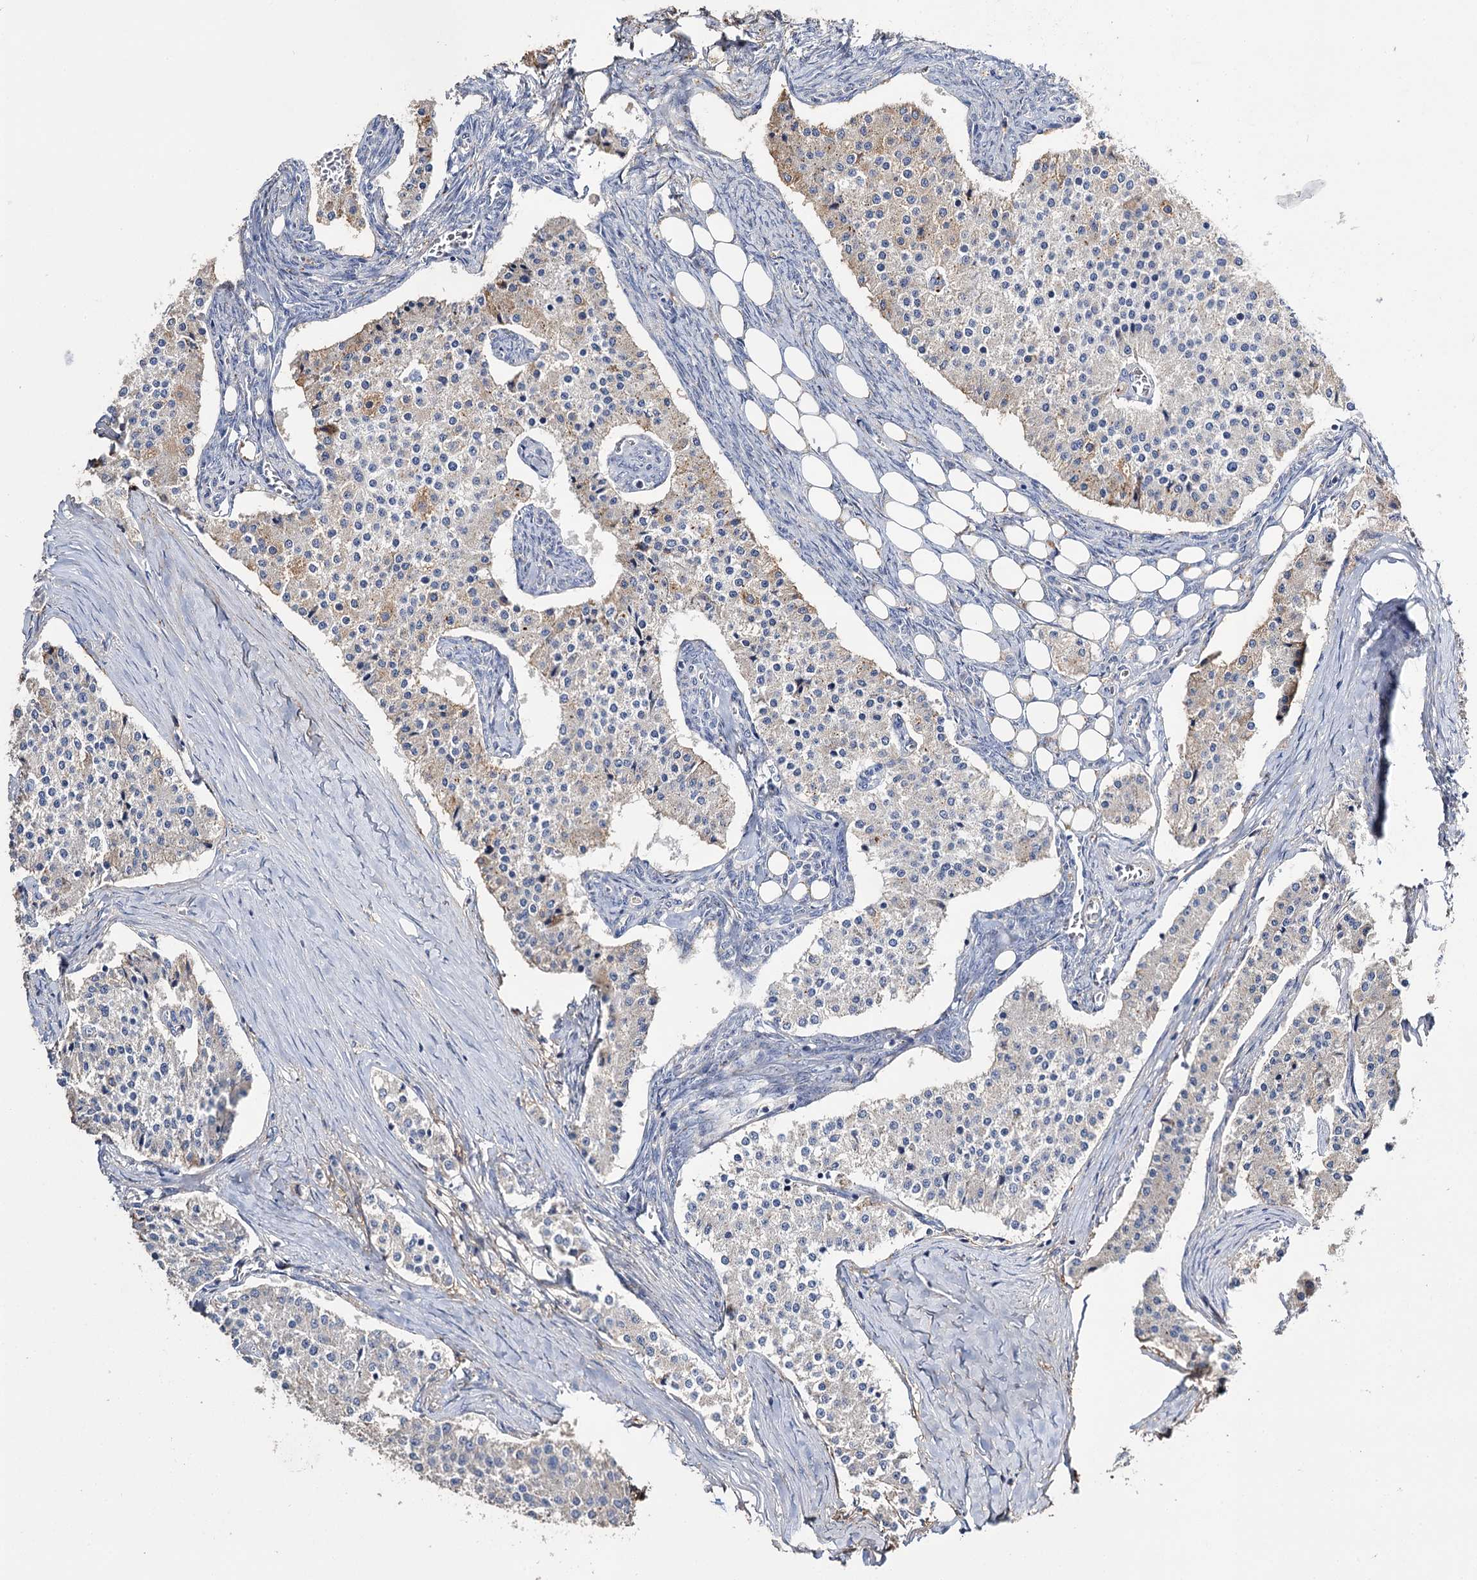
{"staining": {"intensity": "weak", "quantity": "<25%", "location": "cytoplasmic/membranous"}, "tissue": "carcinoid", "cell_type": "Tumor cells", "image_type": "cancer", "snomed": [{"axis": "morphology", "description": "Carcinoid, malignant, NOS"}, {"axis": "topography", "description": "Colon"}], "caption": "There is no significant staining in tumor cells of malignant carcinoid.", "gene": "DNAH6", "patient": {"sex": "female", "age": 52}}